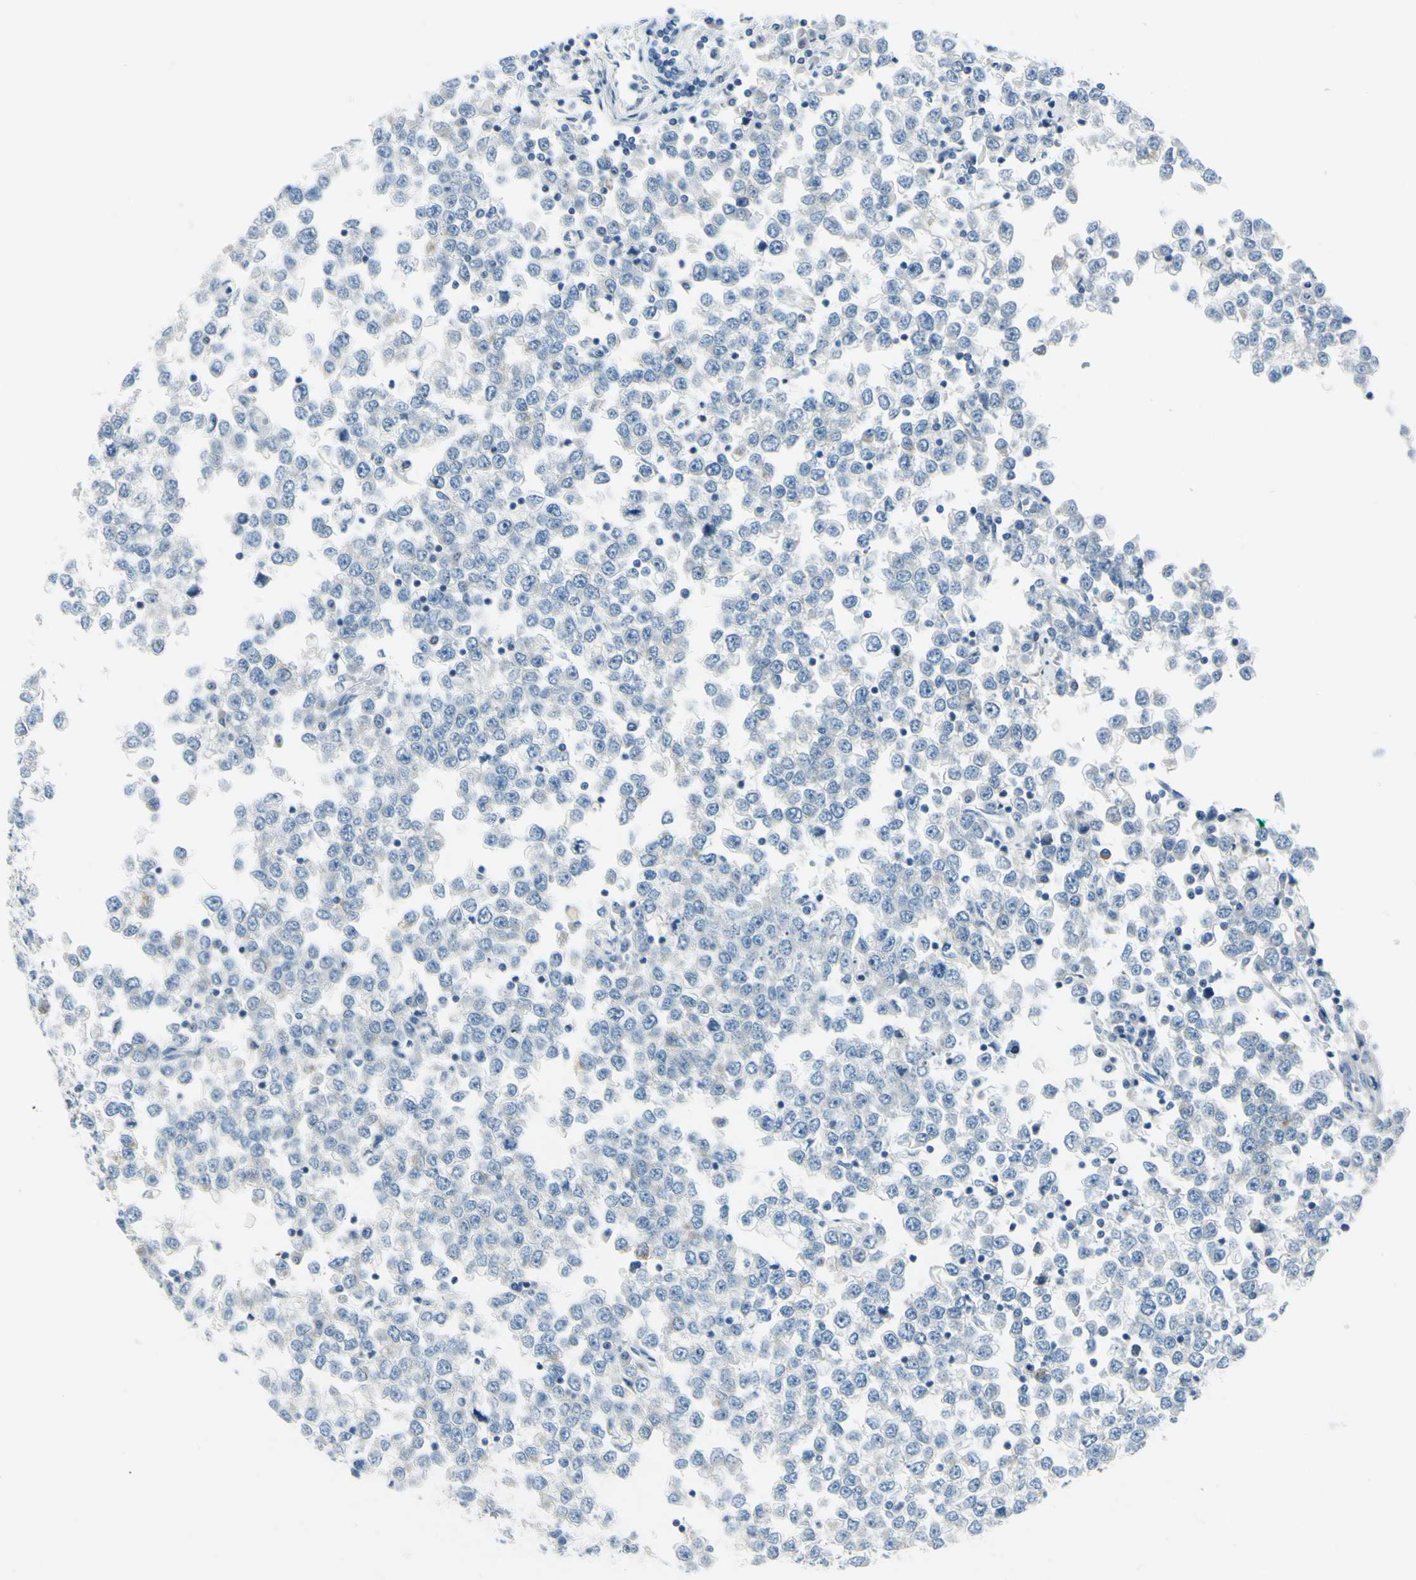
{"staining": {"intensity": "negative", "quantity": "none", "location": "none"}, "tissue": "testis cancer", "cell_type": "Tumor cells", "image_type": "cancer", "snomed": [{"axis": "morphology", "description": "Seminoma, NOS"}, {"axis": "topography", "description": "Testis"}], "caption": "Protein analysis of testis cancer shows no significant expression in tumor cells.", "gene": "DLG4", "patient": {"sex": "male", "age": 65}}